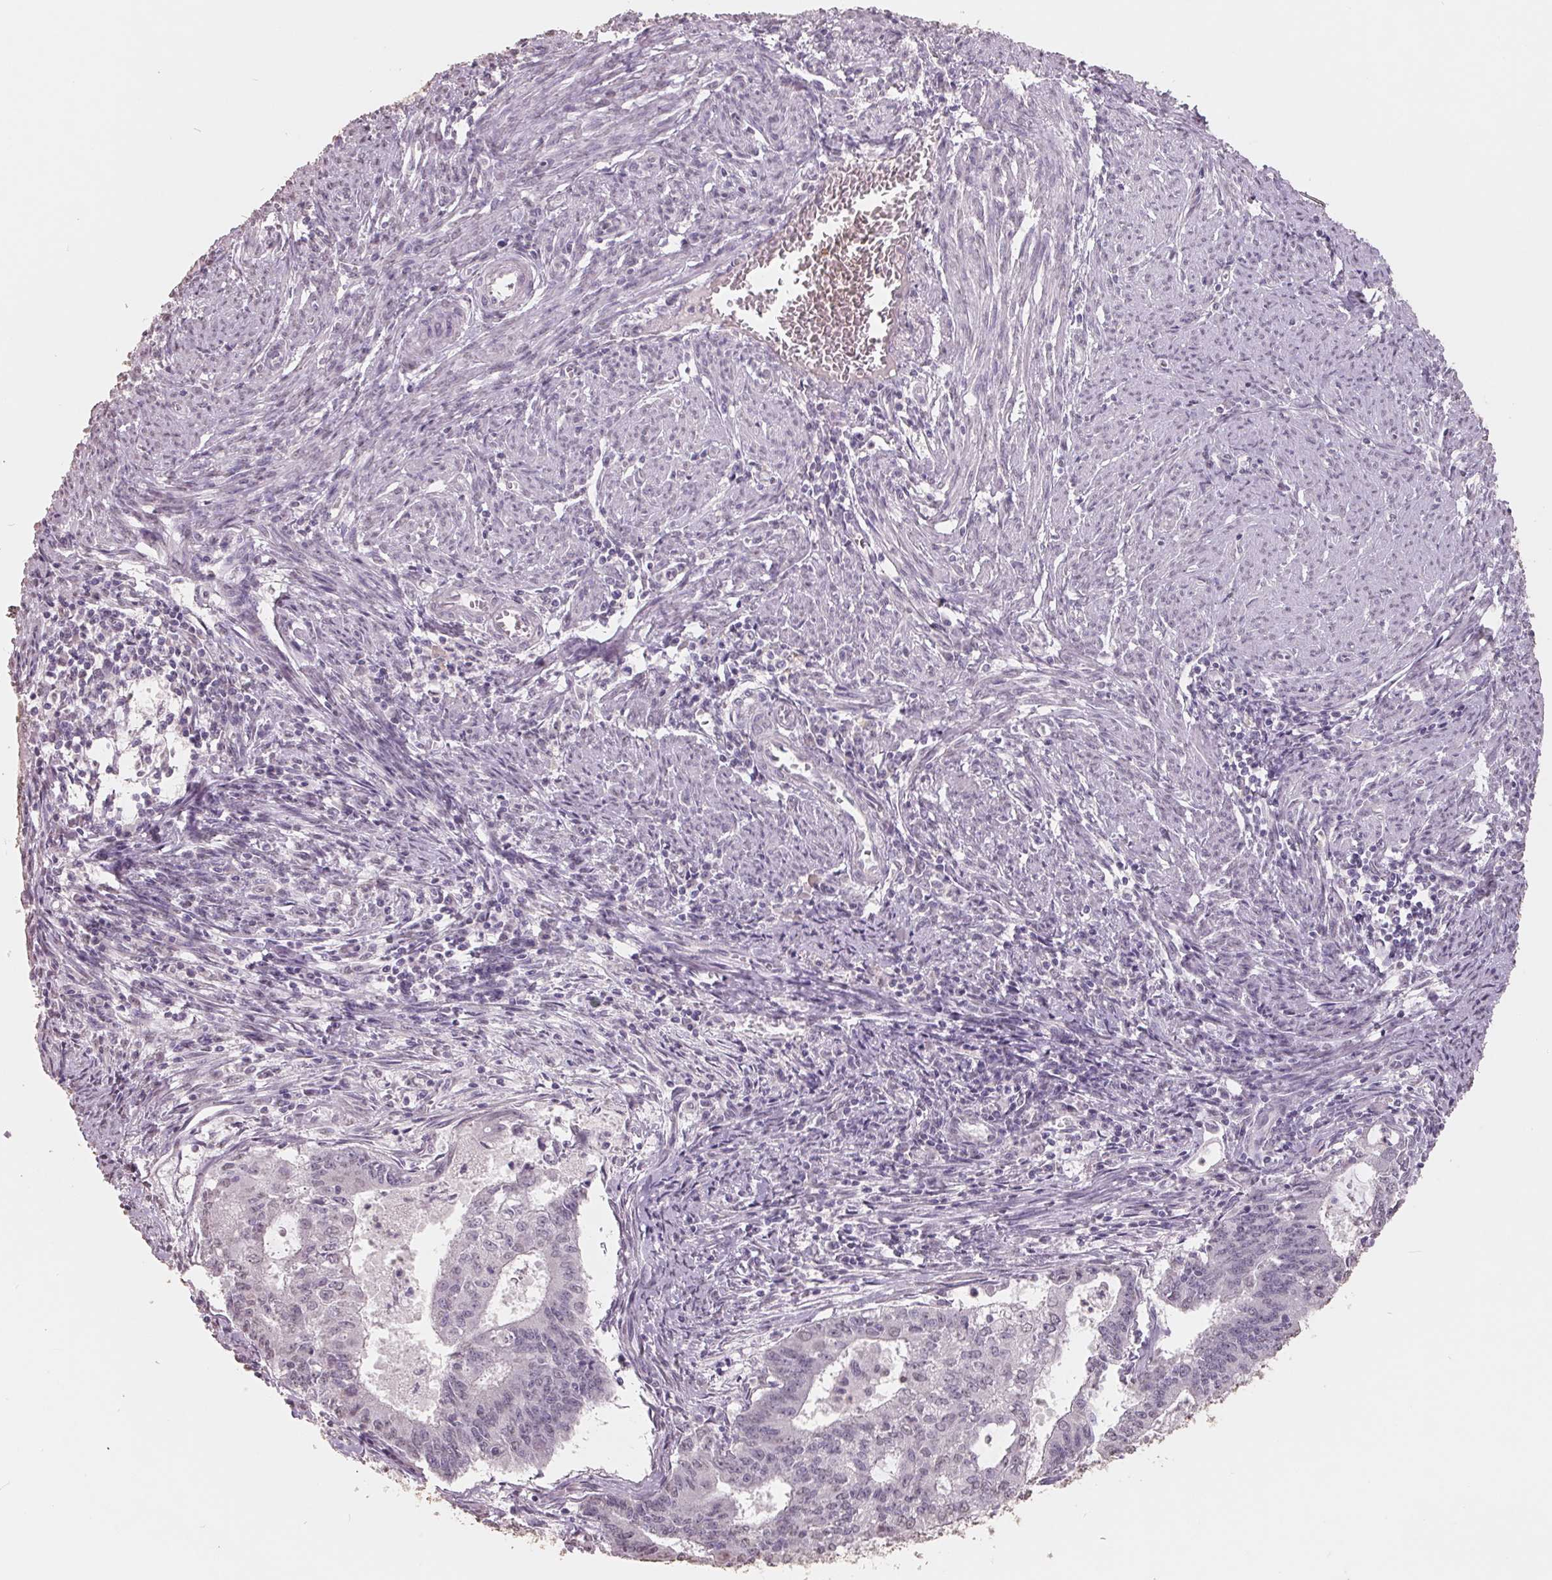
{"staining": {"intensity": "negative", "quantity": "none", "location": "none"}, "tissue": "endometrial cancer", "cell_type": "Tumor cells", "image_type": "cancer", "snomed": [{"axis": "morphology", "description": "Adenocarcinoma, NOS"}, {"axis": "topography", "description": "Endometrium"}], "caption": "This is an IHC histopathology image of endometrial cancer. There is no staining in tumor cells.", "gene": "FTCD", "patient": {"sex": "female", "age": 61}}